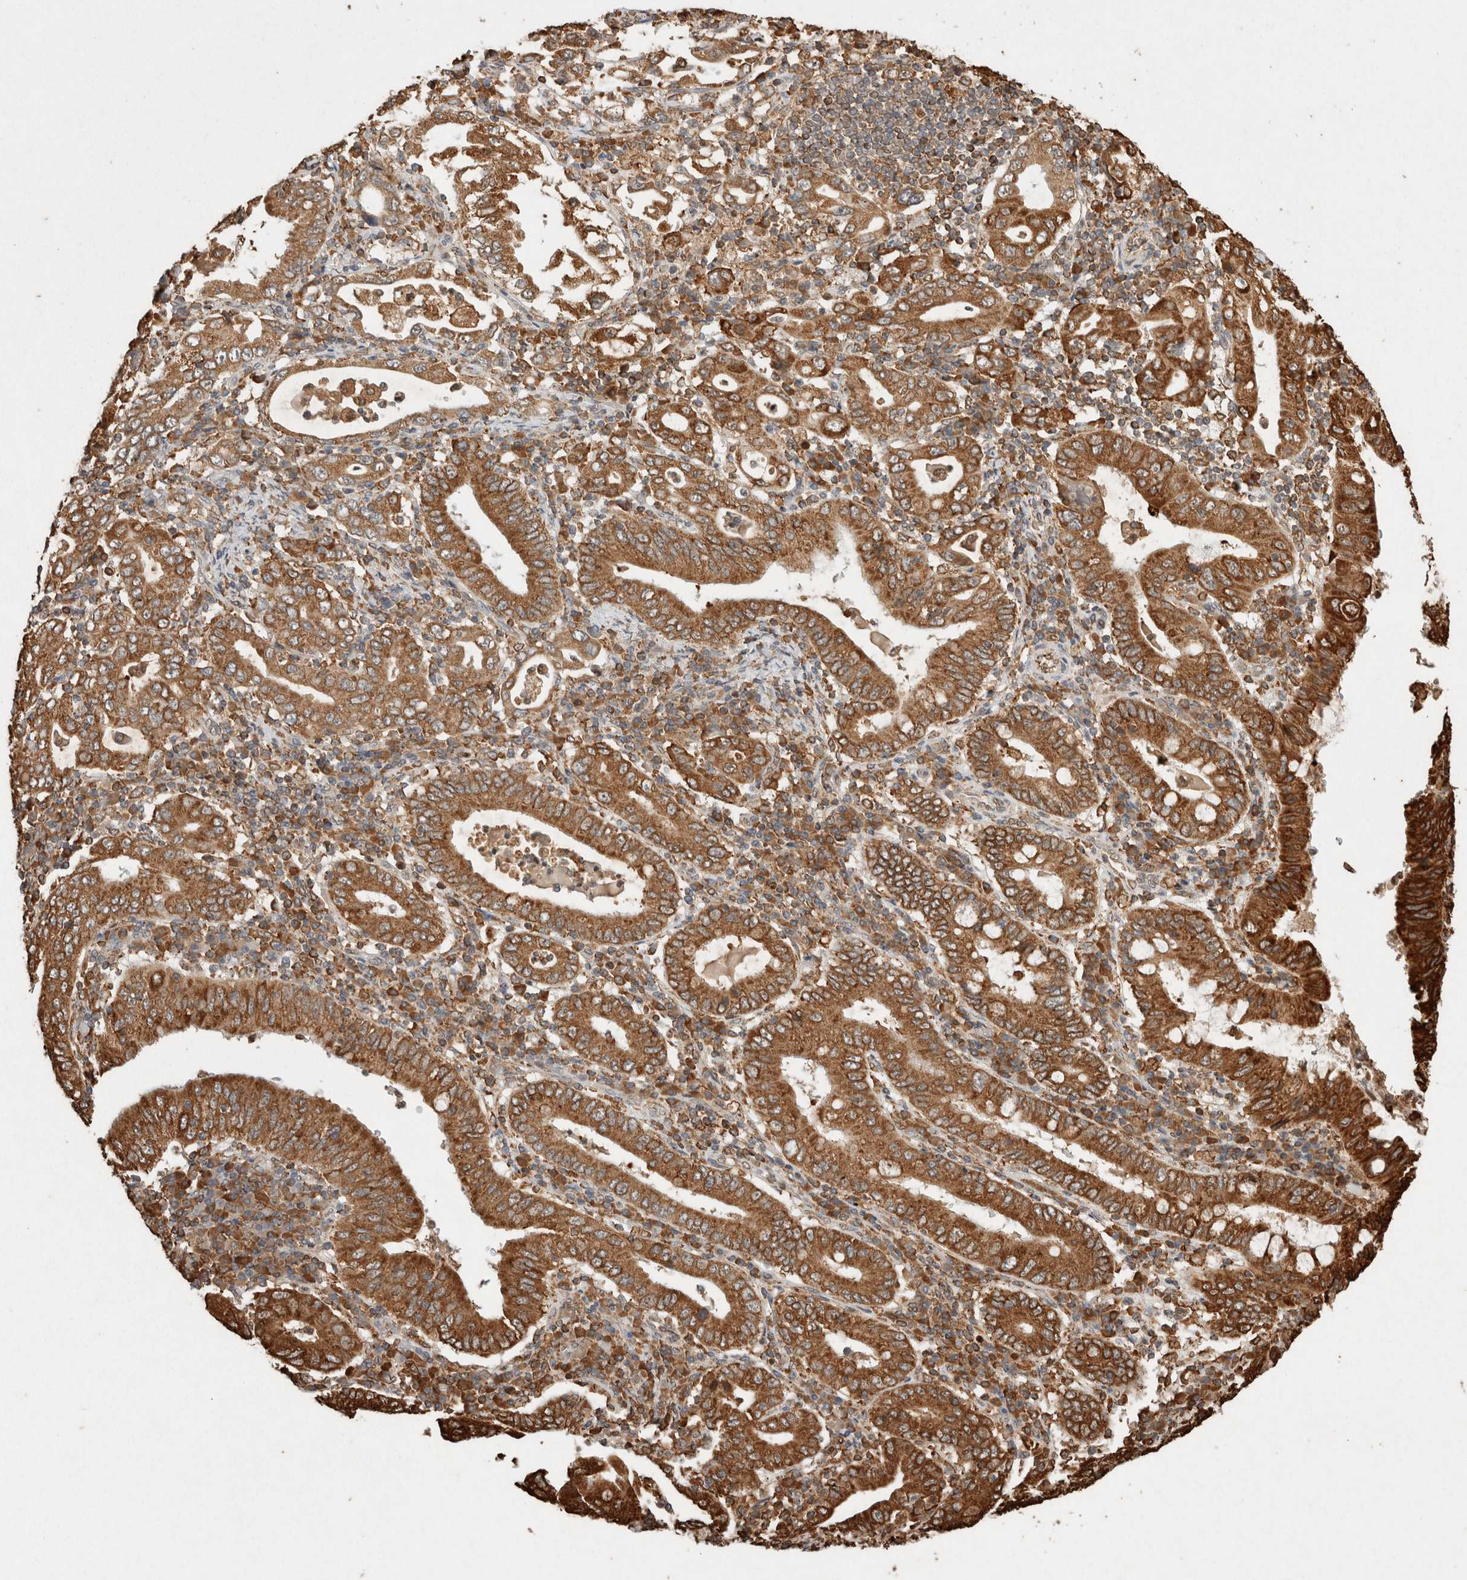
{"staining": {"intensity": "moderate", "quantity": ">75%", "location": "cytoplasmic/membranous"}, "tissue": "stomach cancer", "cell_type": "Tumor cells", "image_type": "cancer", "snomed": [{"axis": "morphology", "description": "Normal tissue, NOS"}, {"axis": "morphology", "description": "Adenocarcinoma, NOS"}, {"axis": "topography", "description": "Esophagus"}, {"axis": "topography", "description": "Stomach, upper"}, {"axis": "topography", "description": "Peripheral nerve tissue"}], "caption": "Immunohistochemical staining of stomach adenocarcinoma reveals medium levels of moderate cytoplasmic/membranous protein staining in about >75% of tumor cells.", "gene": "ERAP1", "patient": {"sex": "male", "age": 62}}